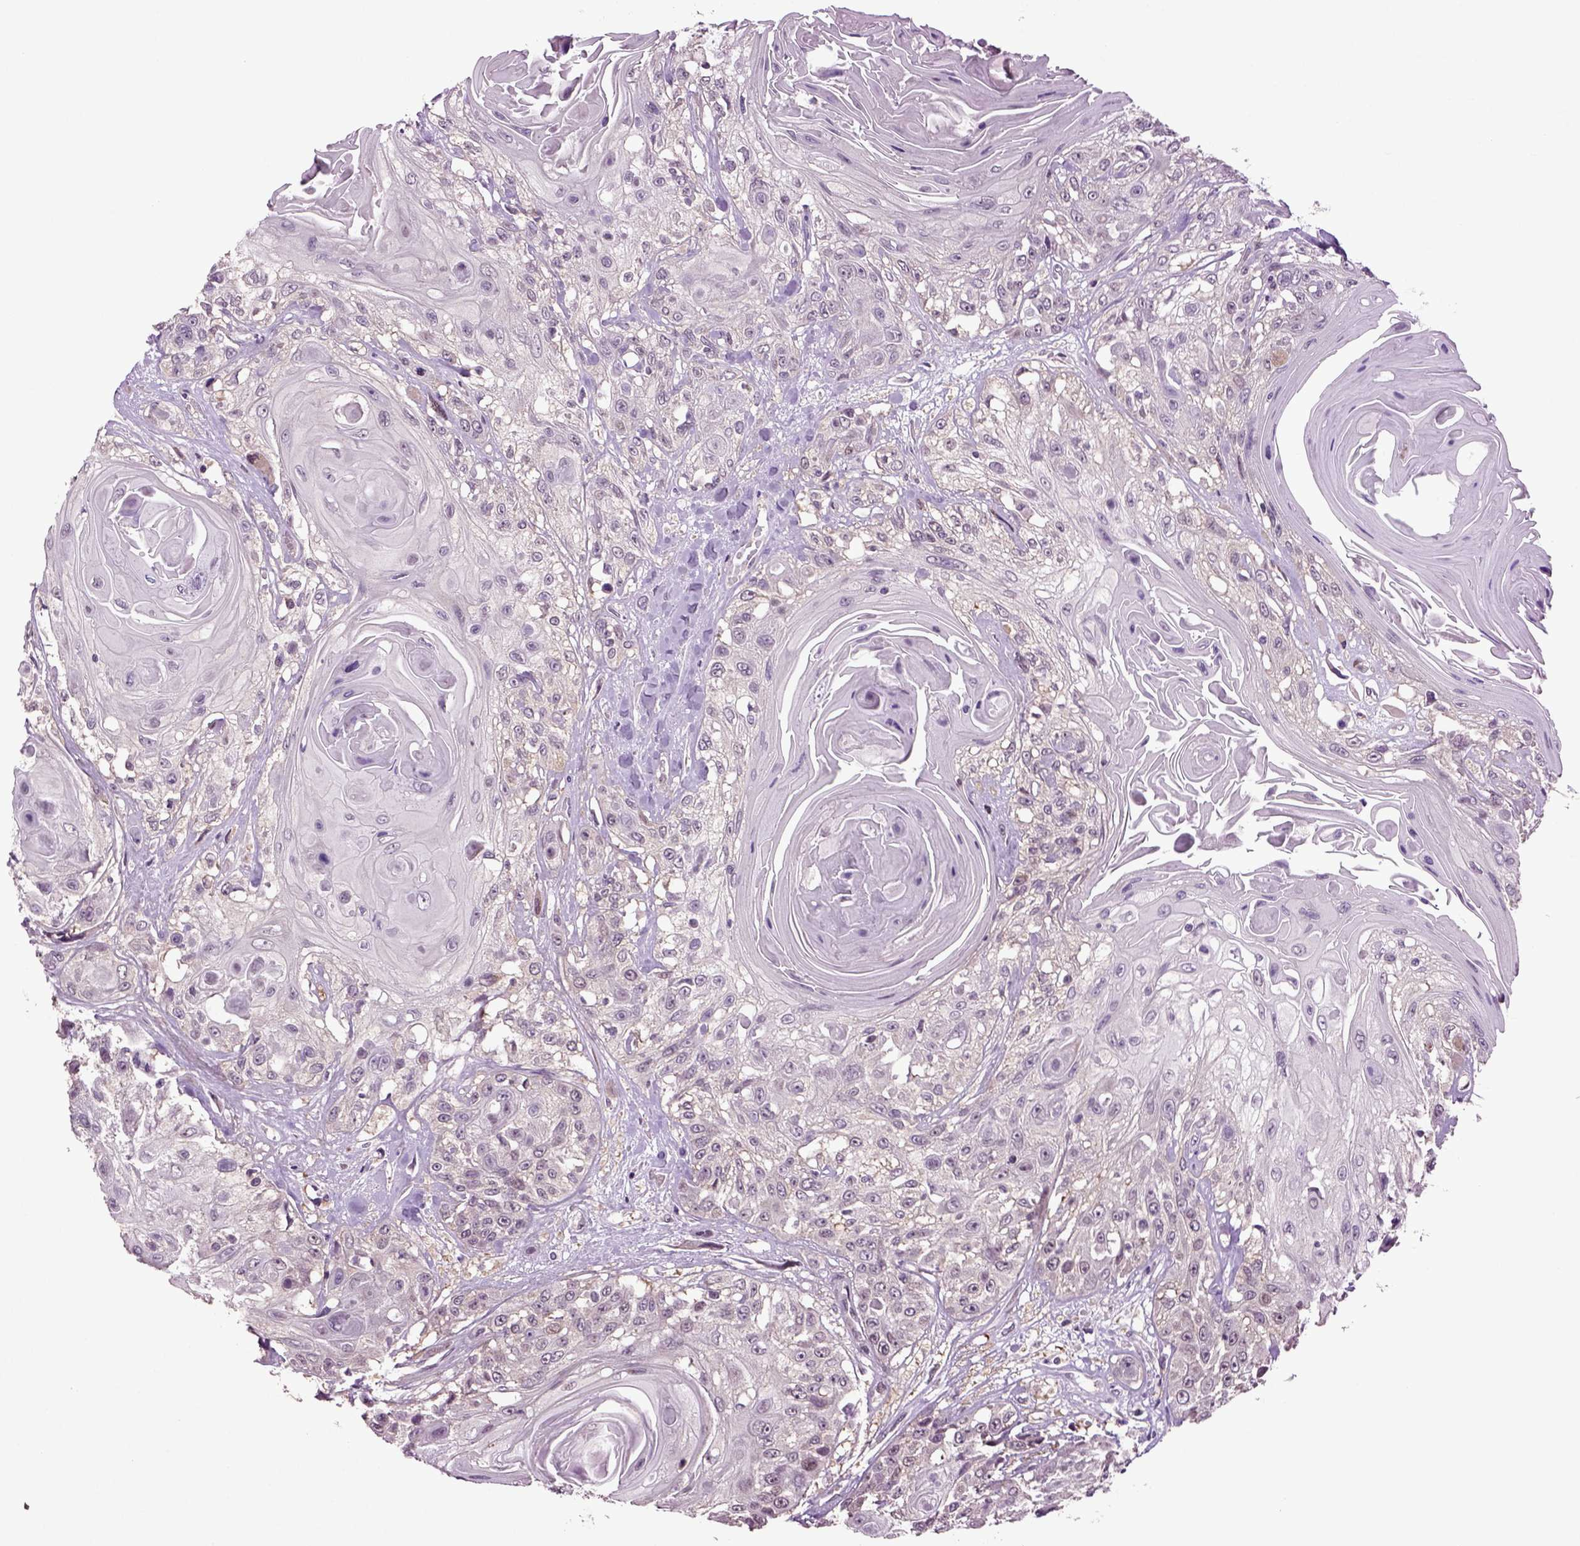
{"staining": {"intensity": "negative", "quantity": "none", "location": "none"}, "tissue": "head and neck cancer", "cell_type": "Tumor cells", "image_type": "cancer", "snomed": [{"axis": "morphology", "description": "Squamous cell carcinoma, NOS"}, {"axis": "topography", "description": "Head-Neck"}], "caption": "The immunohistochemistry image has no significant expression in tumor cells of head and neck squamous cell carcinoma tissue.", "gene": "PLCH2", "patient": {"sex": "female", "age": 59}}